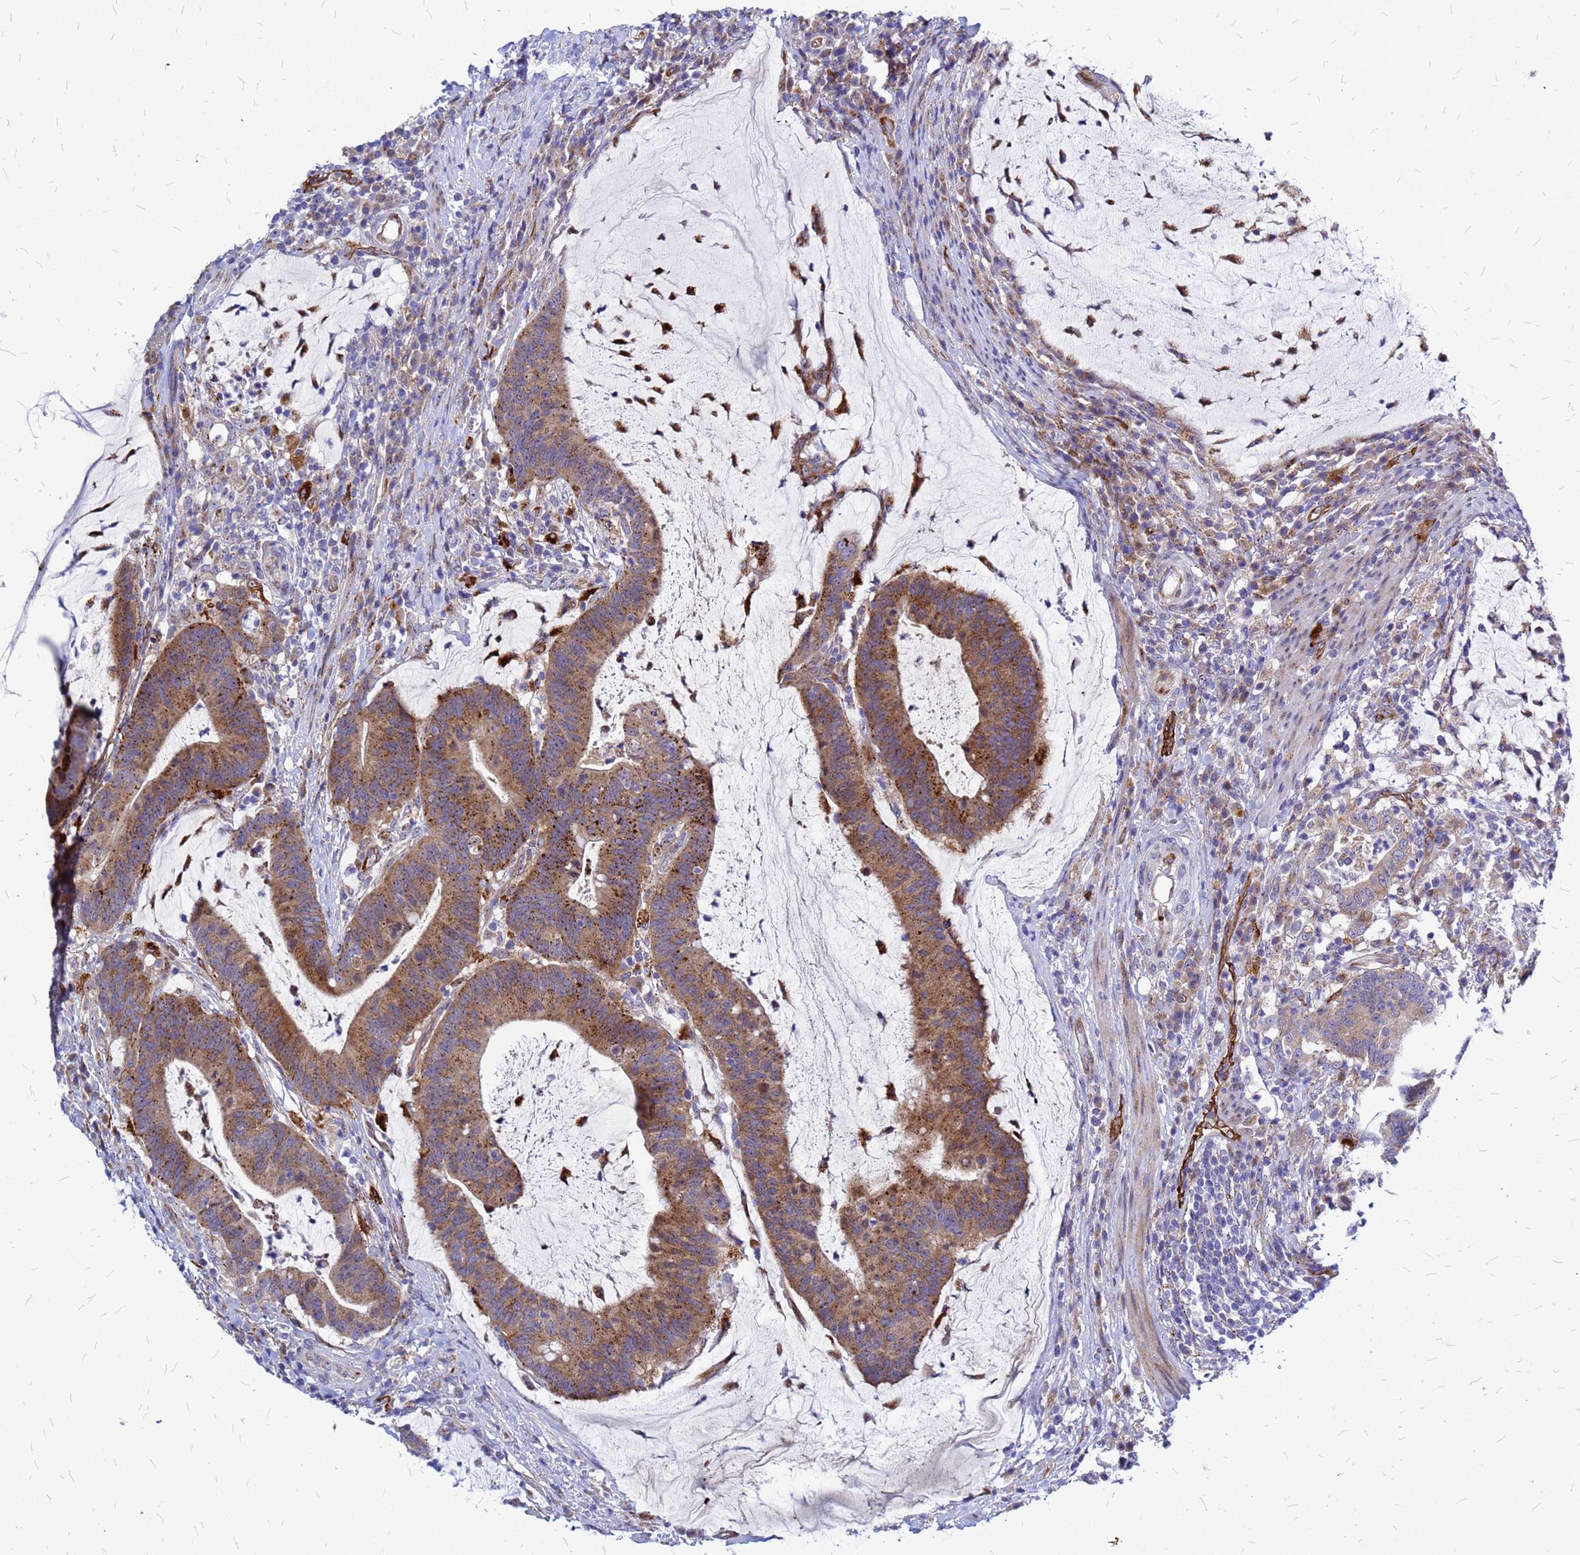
{"staining": {"intensity": "moderate", "quantity": ">75%", "location": "cytoplasmic/membranous"}, "tissue": "colorectal cancer", "cell_type": "Tumor cells", "image_type": "cancer", "snomed": [{"axis": "morphology", "description": "Adenocarcinoma, NOS"}, {"axis": "topography", "description": "Colon"}], "caption": "DAB (3,3'-diaminobenzidine) immunohistochemical staining of colorectal cancer shows moderate cytoplasmic/membranous protein positivity in about >75% of tumor cells.", "gene": "NOSTRIN", "patient": {"sex": "female", "age": 66}}